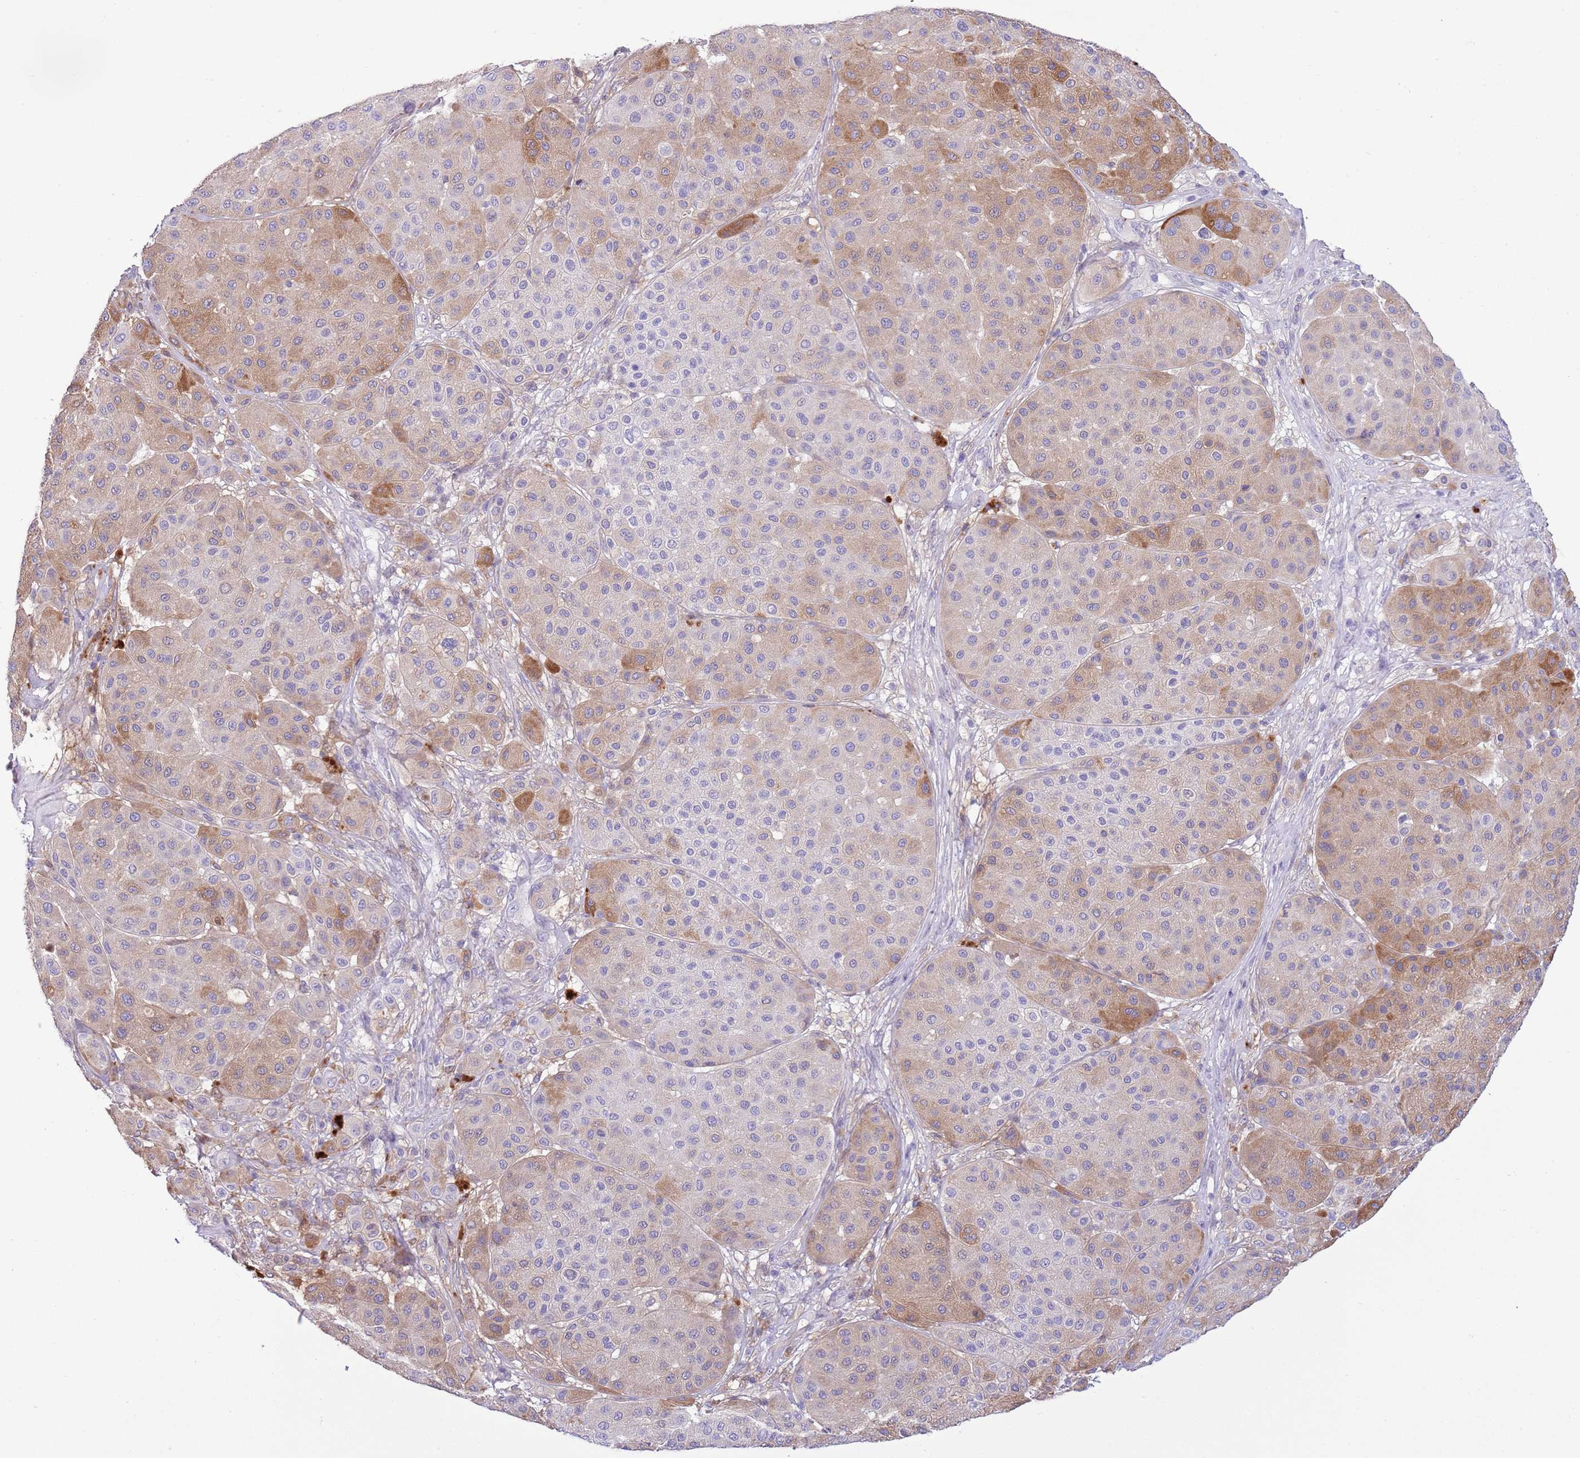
{"staining": {"intensity": "moderate", "quantity": "25%-75%", "location": "cytoplasmic/membranous"}, "tissue": "melanoma", "cell_type": "Tumor cells", "image_type": "cancer", "snomed": [{"axis": "morphology", "description": "Malignant melanoma, Metastatic site"}, {"axis": "topography", "description": "Smooth muscle"}], "caption": "Protein expression analysis of melanoma exhibits moderate cytoplasmic/membranous staining in approximately 25%-75% of tumor cells.", "gene": "ABHD17C", "patient": {"sex": "male", "age": 41}}